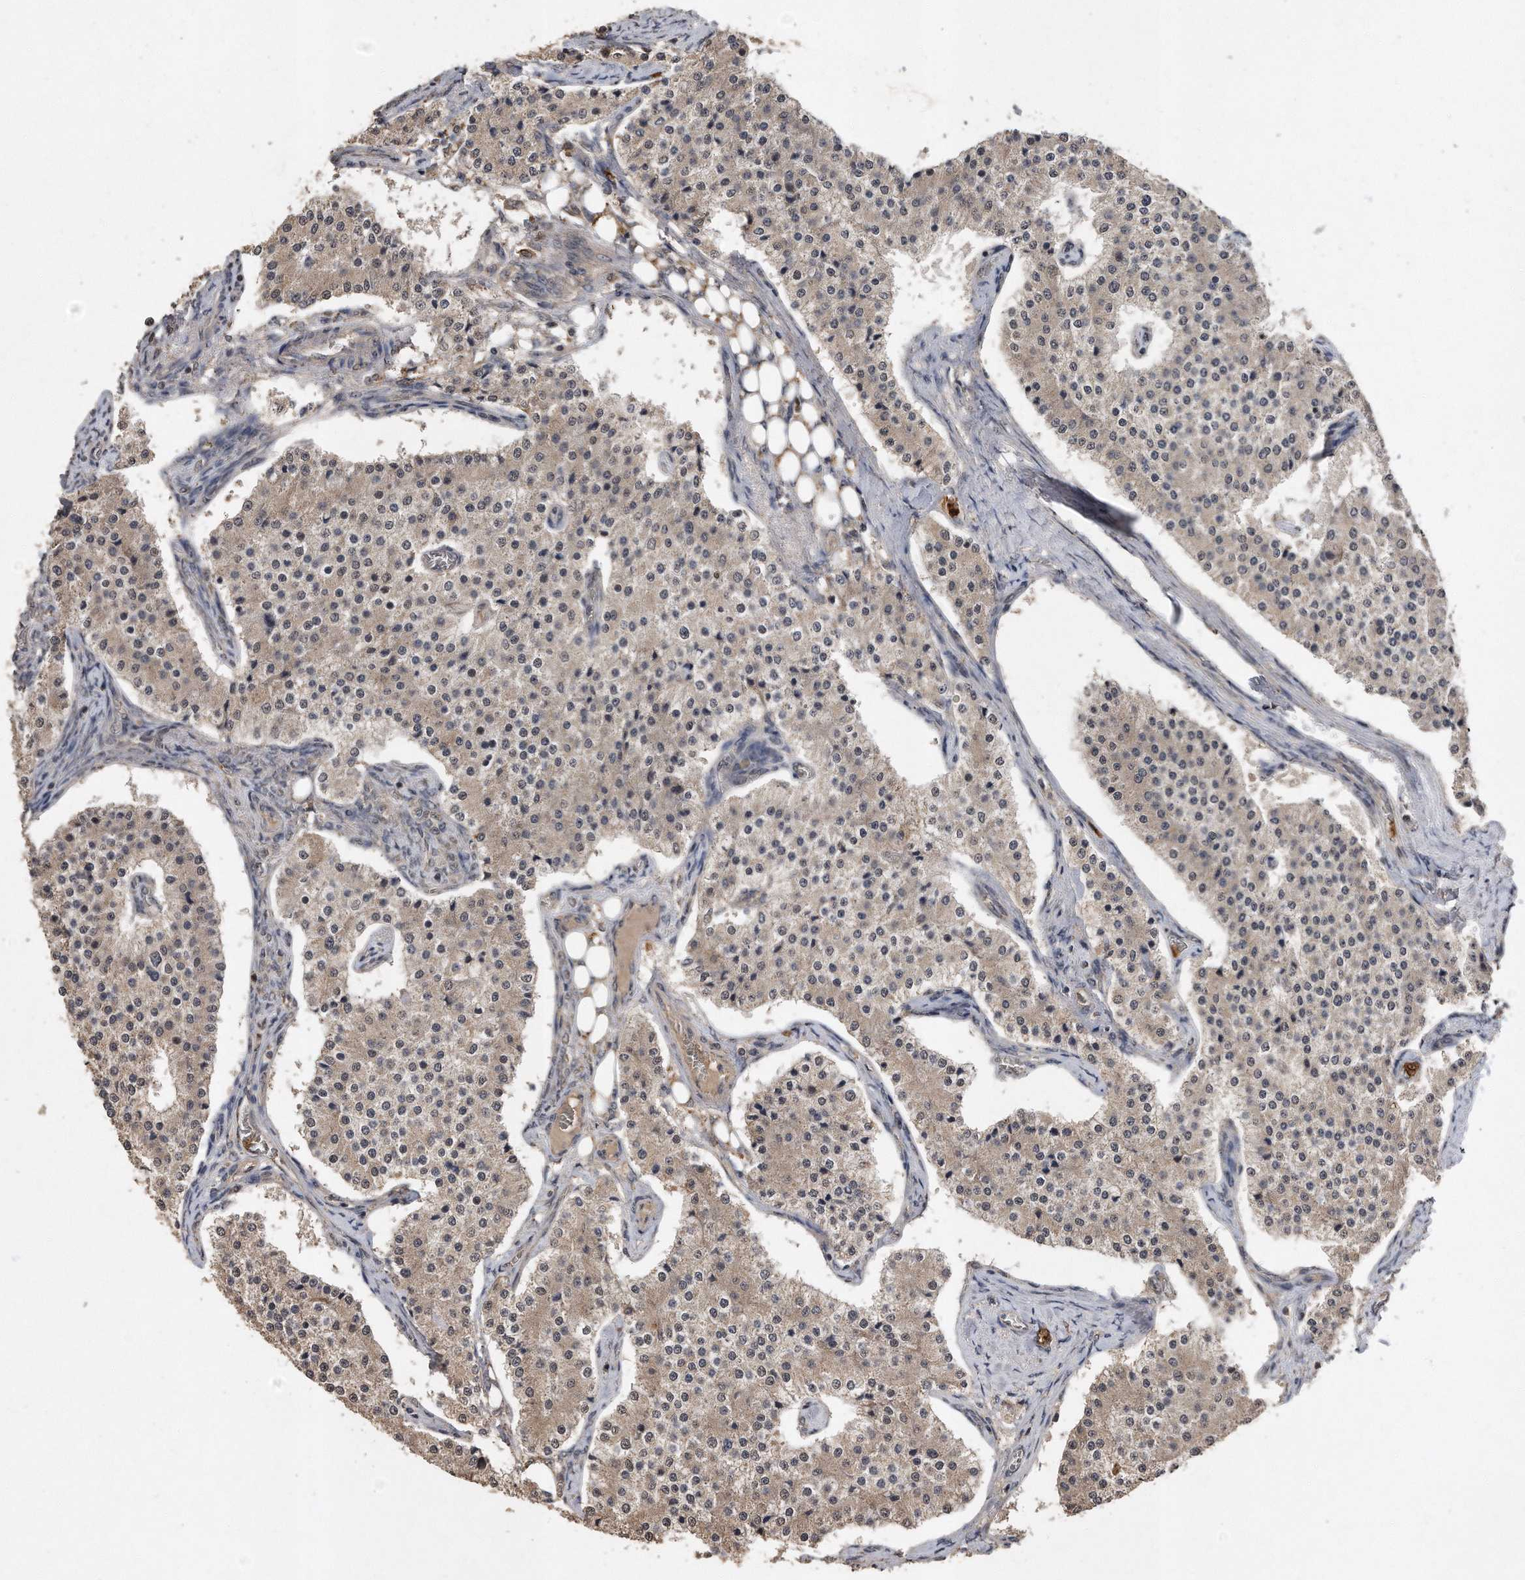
{"staining": {"intensity": "weak", "quantity": ">75%", "location": "cytoplasmic/membranous"}, "tissue": "carcinoid", "cell_type": "Tumor cells", "image_type": "cancer", "snomed": [{"axis": "morphology", "description": "Carcinoid, malignant, NOS"}, {"axis": "topography", "description": "Colon"}], "caption": "The micrograph shows immunohistochemical staining of carcinoid. There is weak cytoplasmic/membranous staining is identified in approximately >75% of tumor cells. (Stains: DAB in brown, nuclei in blue, Microscopy: brightfield microscopy at high magnification).", "gene": "PELO", "patient": {"sex": "female", "age": 52}}